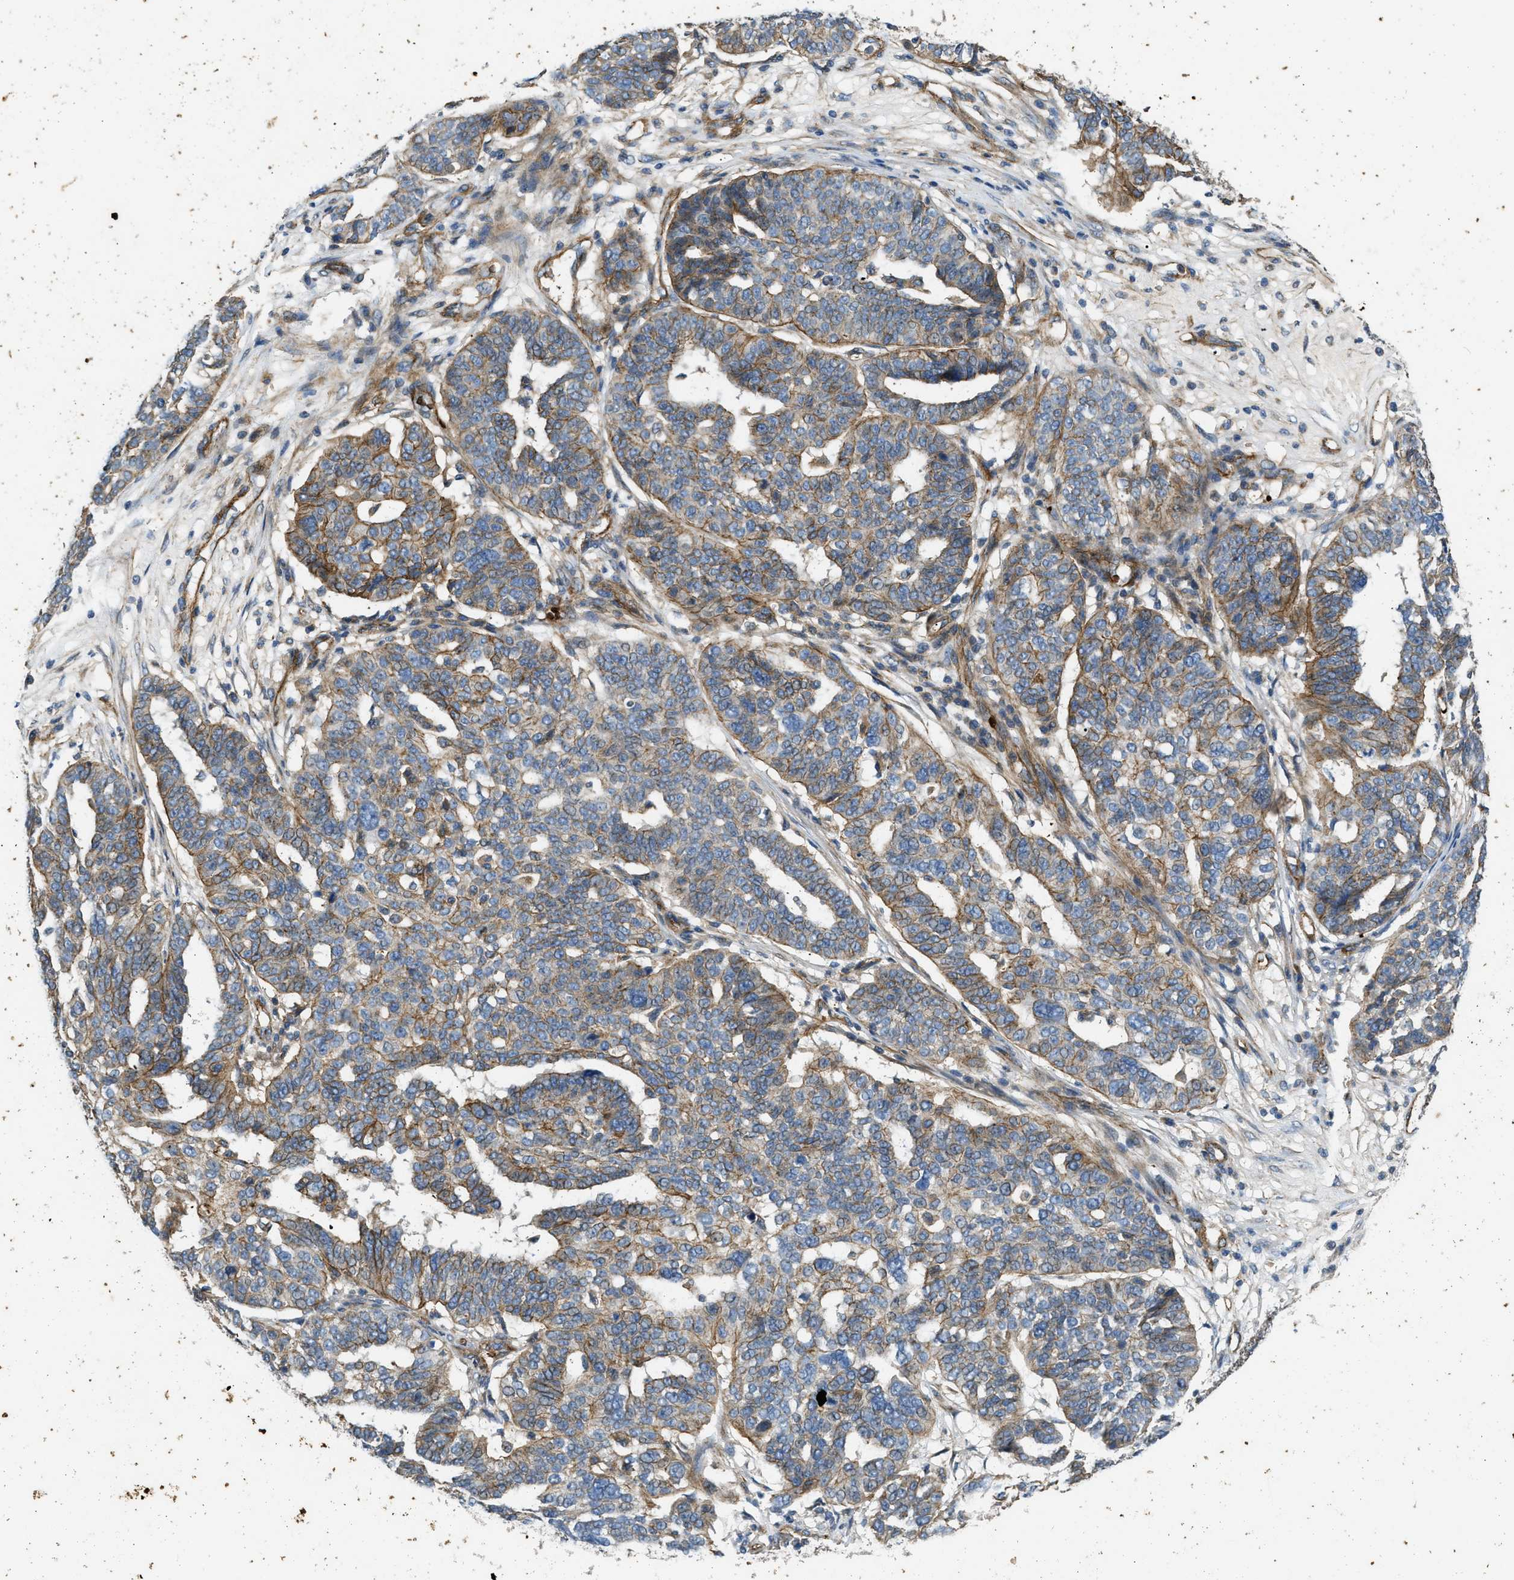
{"staining": {"intensity": "moderate", "quantity": ">75%", "location": "cytoplasmic/membranous"}, "tissue": "ovarian cancer", "cell_type": "Tumor cells", "image_type": "cancer", "snomed": [{"axis": "morphology", "description": "Cystadenocarcinoma, serous, NOS"}, {"axis": "topography", "description": "Ovary"}], "caption": "Serous cystadenocarcinoma (ovarian) stained with DAB immunohistochemistry (IHC) exhibits medium levels of moderate cytoplasmic/membranous expression in approximately >75% of tumor cells.", "gene": "ERC1", "patient": {"sex": "female", "age": 59}}